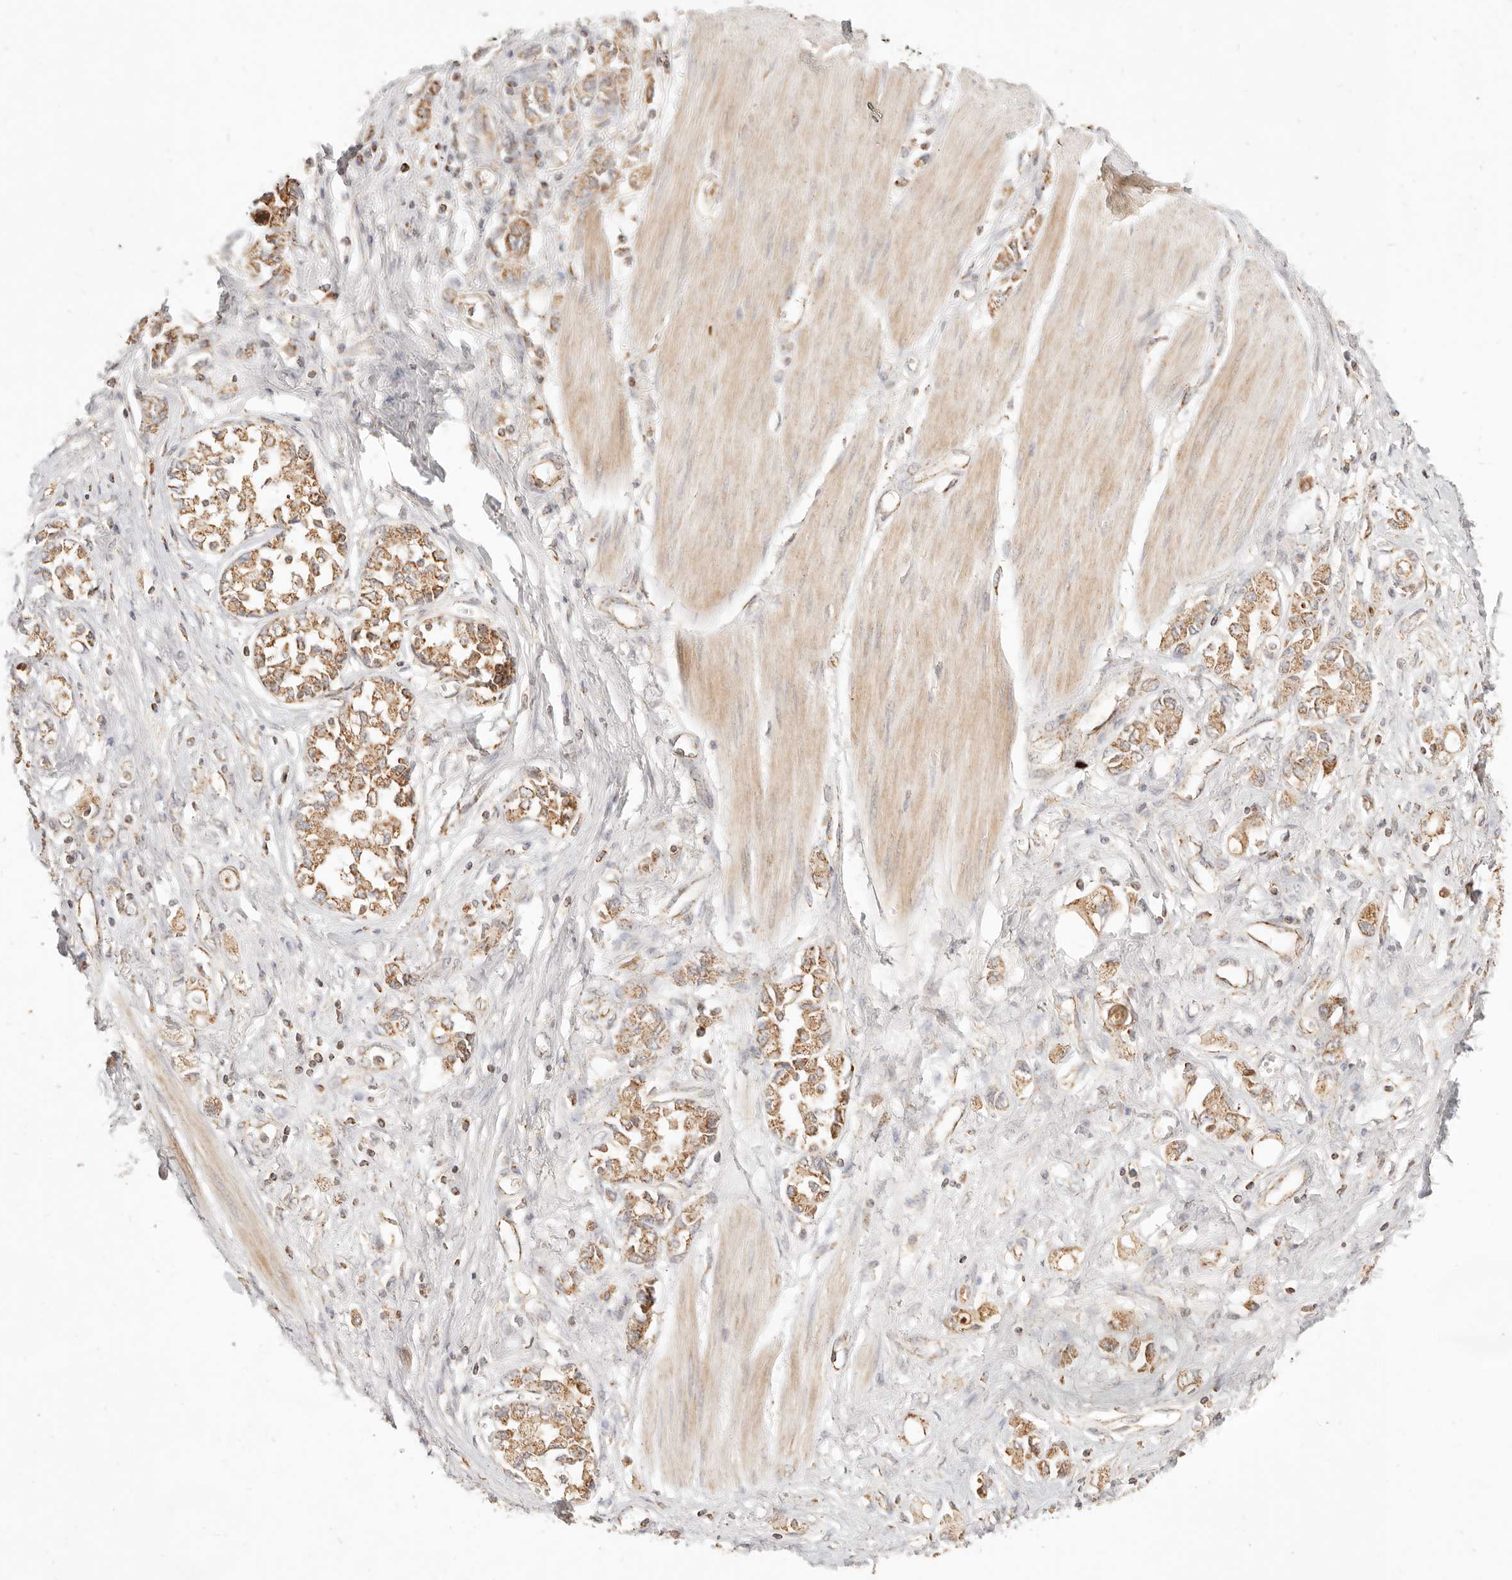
{"staining": {"intensity": "moderate", "quantity": ">75%", "location": "cytoplasmic/membranous"}, "tissue": "stomach cancer", "cell_type": "Tumor cells", "image_type": "cancer", "snomed": [{"axis": "morphology", "description": "Adenocarcinoma, NOS"}, {"axis": "topography", "description": "Stomach"}], "caption": "This micrograph displays stomach adenocarcinoma stained with immunohistochemistry (IHC) to label a protein in brown. The cytoplasmic/membranous of tumor cells show moderate positivity for the protein. Nuclei are counter-stained blue.", "gene": "CPLANE2", "patient": {"sex": "female", "age": 76}}